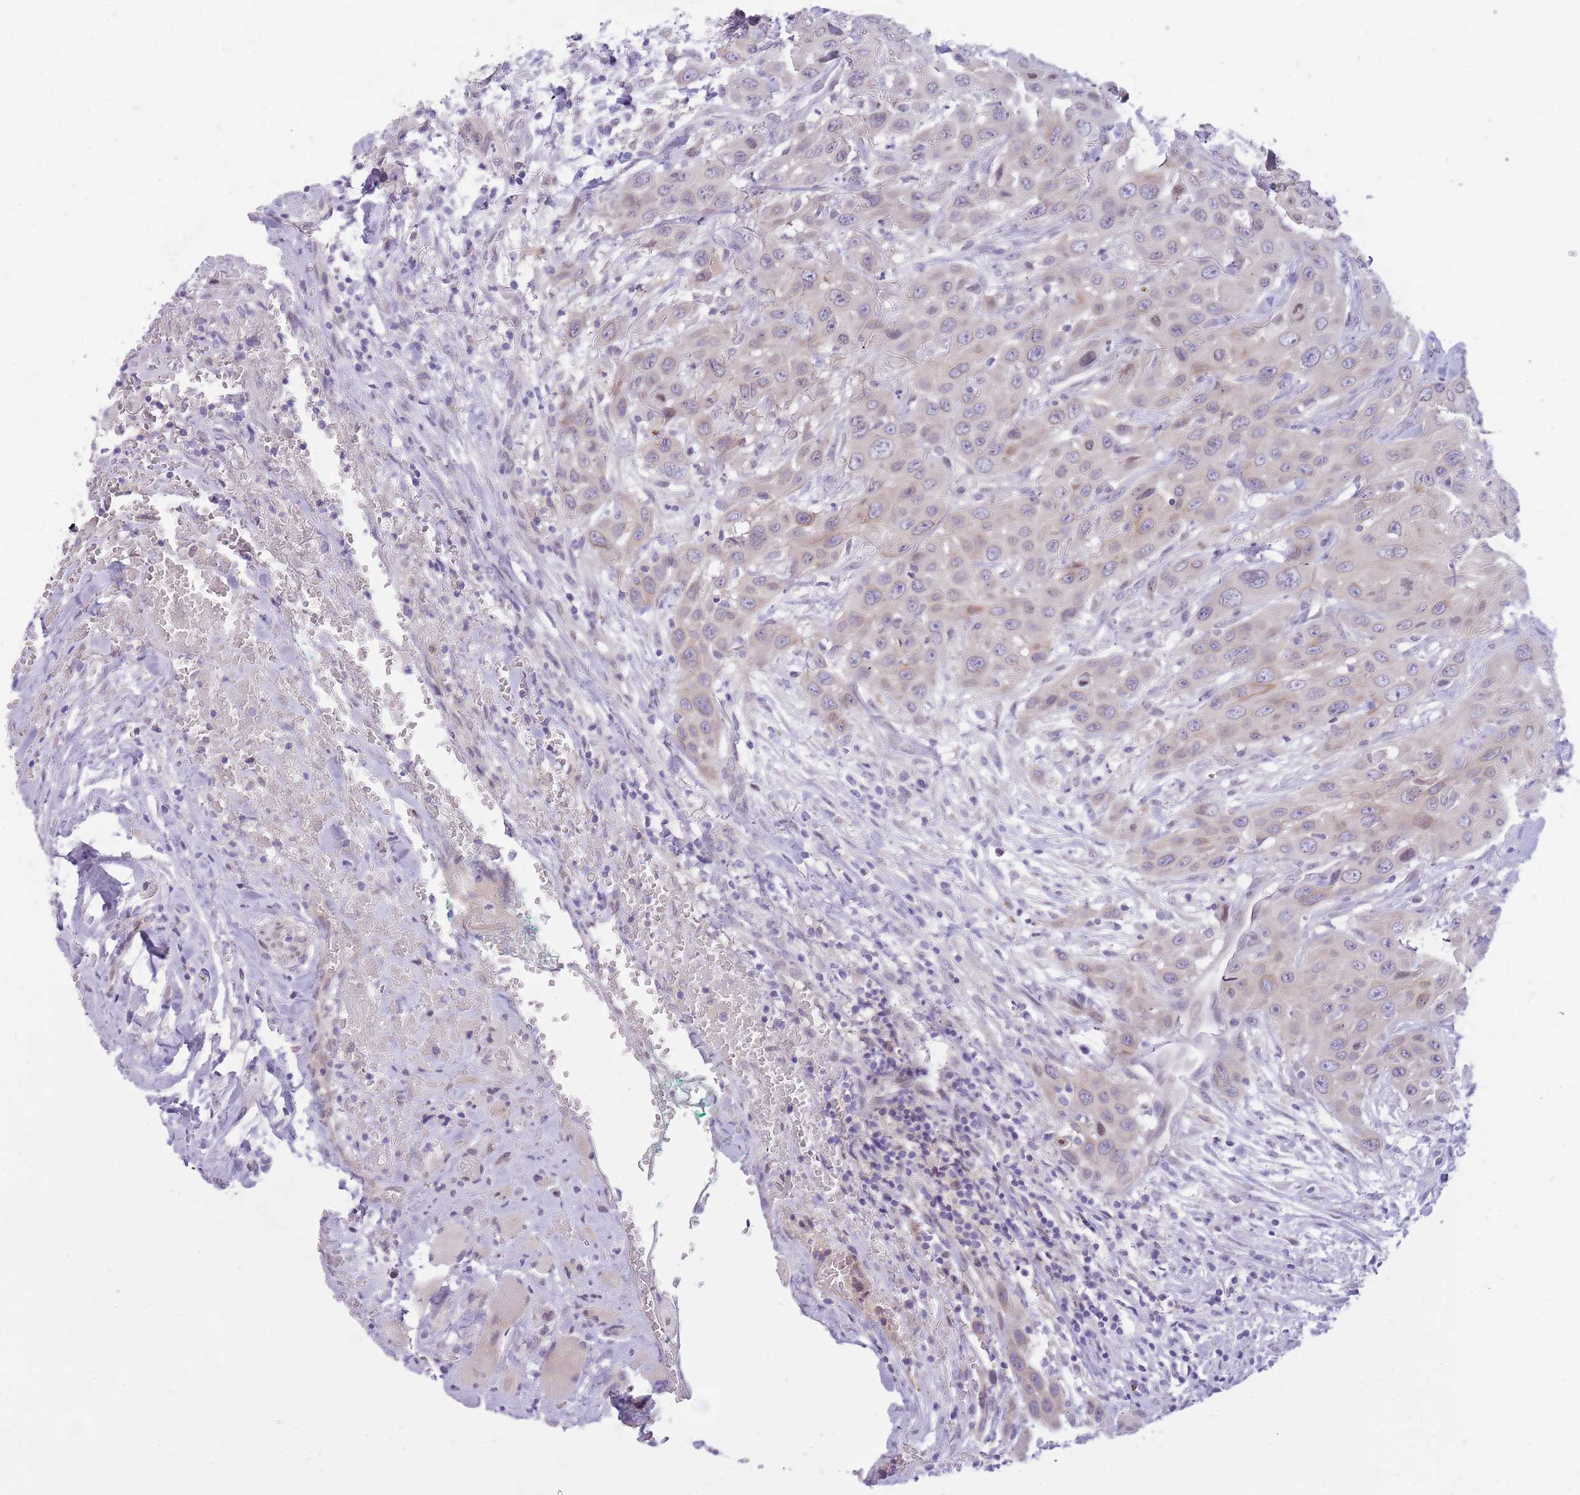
{"staining": {"intensity": "weak", "quantity": "<25%", "location": "cytoplasmic/membranous"}, "tissue": "head and neck cancer", "cell_type": "Tumor cells", "image_type": "cancer", "snomed": [{"axis": "morphology", "description": "Squamous cell carcinoma, NOS"}, {"axis": "topography", "description": "Head-Neck"}], "caption": "The IHC image has no significant expression in tumor cells of head and neck squamous cell carcinoma tissue. (Brightfield microscopy of DAB immunohistochemistry at high magnification).", "gene": "HOOK2", "patient": {"sex": "male", "age": 81}}